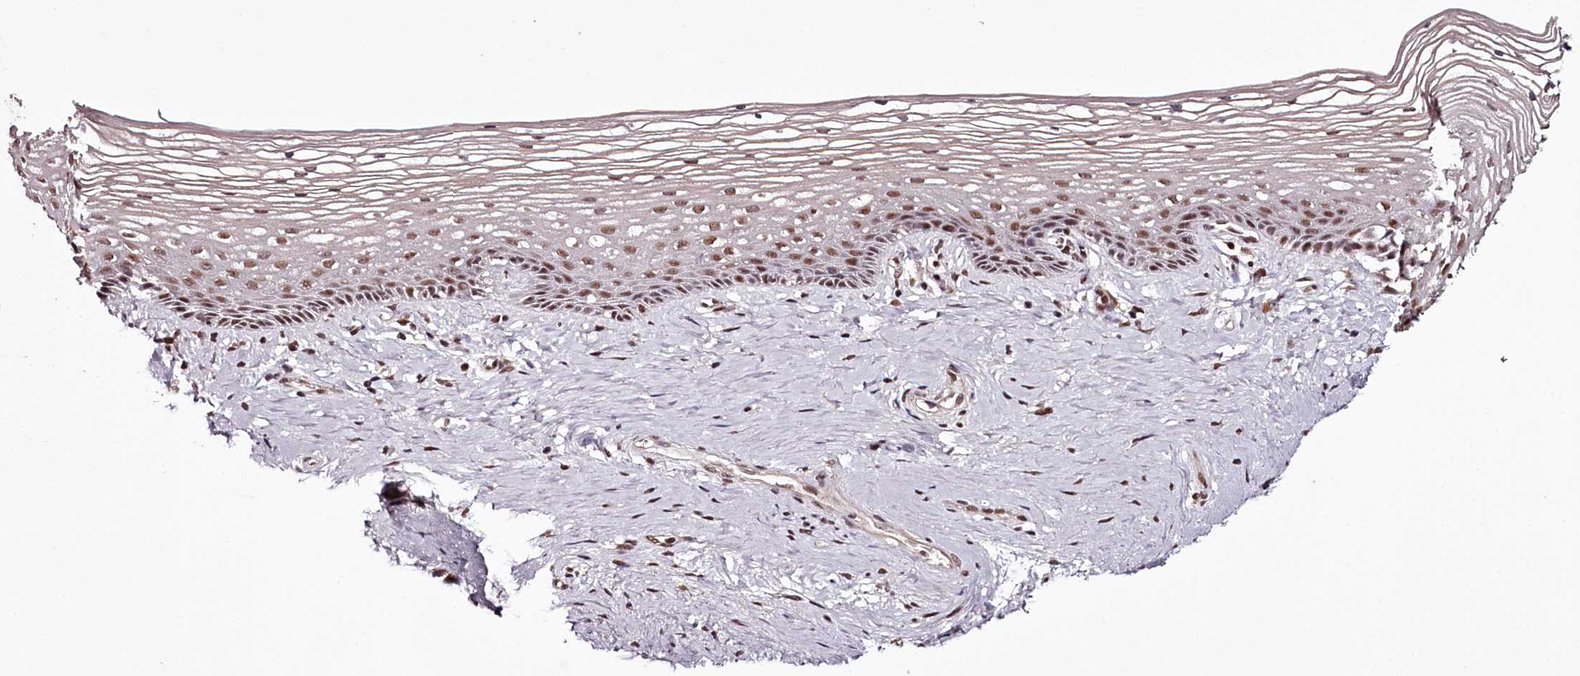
{"staining": {"intensity": "moderate", "quantity": ">75%", "location": "nuclear"}, "tissue": "vagina", "cell_type": "Squamous epithelial cells", "image_type": "normal", "snomed": [{"axis": "morphology", "description": "Normal tissue, NOS"}, {"axis": "topography", "description": "Vagina"}], "caption": "An immunohistochemistry (IHC) image of normal tissue is shown. Protein staining in brown shows moderate nuclear positivity in vagina within squamous epithelial cells.", "gene": "TTC33", "patient": {"sex": "female", "age": 46}}